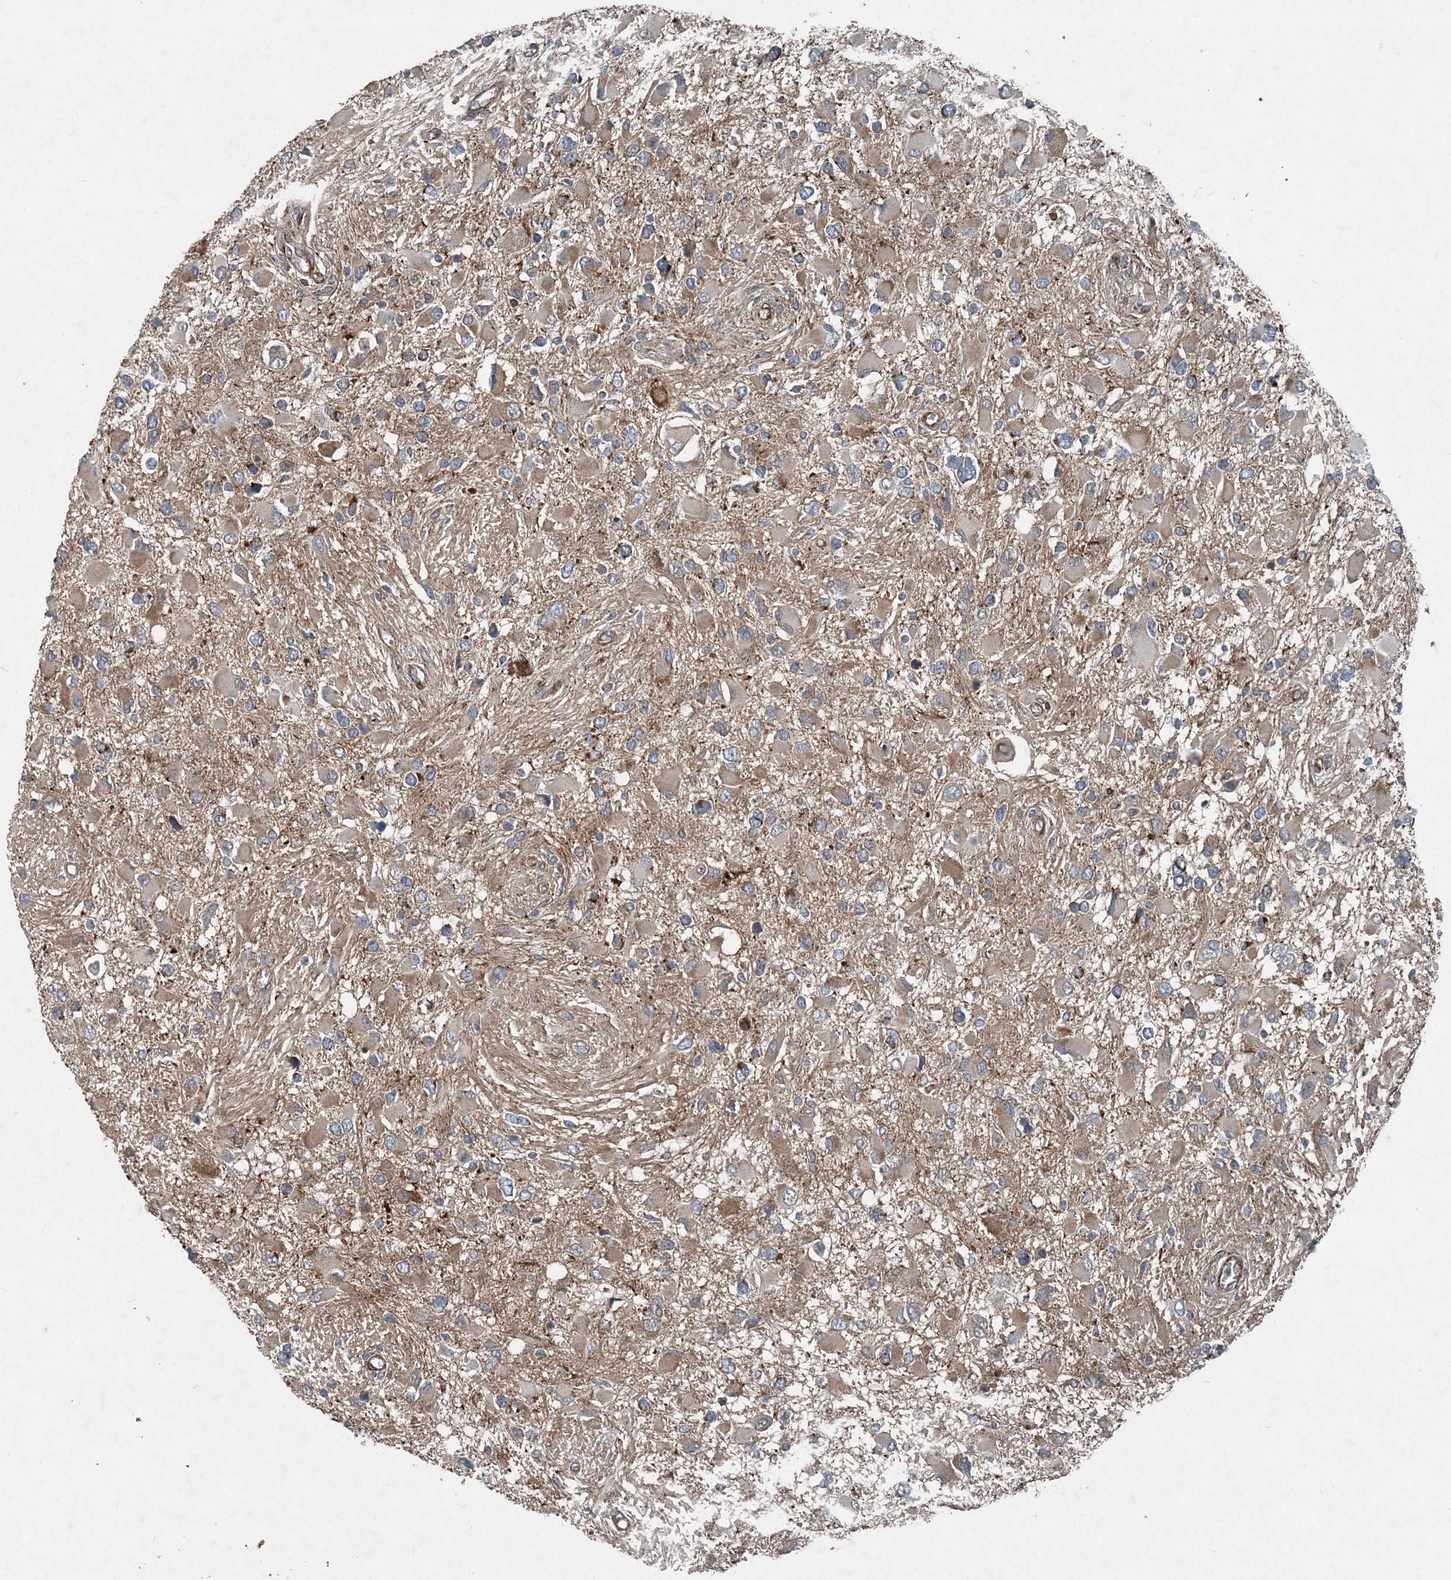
{"staining": {"intensity": "weak", "quantity": ">75%", "location": "cytoplasmic/membranous"}, "tissue": "glioma", "cell_type": "Tumor cells", "image_type": "cancer", "snomed": [{"axis": "morphology", "description": "Glioma, malignant, High grade"}, {"axis": "topography", "description": "Brain"}], "caption": "Protein staining of glioma tissue demonstrates weak cytoplasmic/membranous positivity in about >75% of tumor cells. The staining was performed using DAB to visualize the protein expression in brown, while the nuclei were stained in blue with hematoxylin (Magnification: 20x).", "gene": "NDUFA2", "patient": {"sex": "male", "age": 53}}